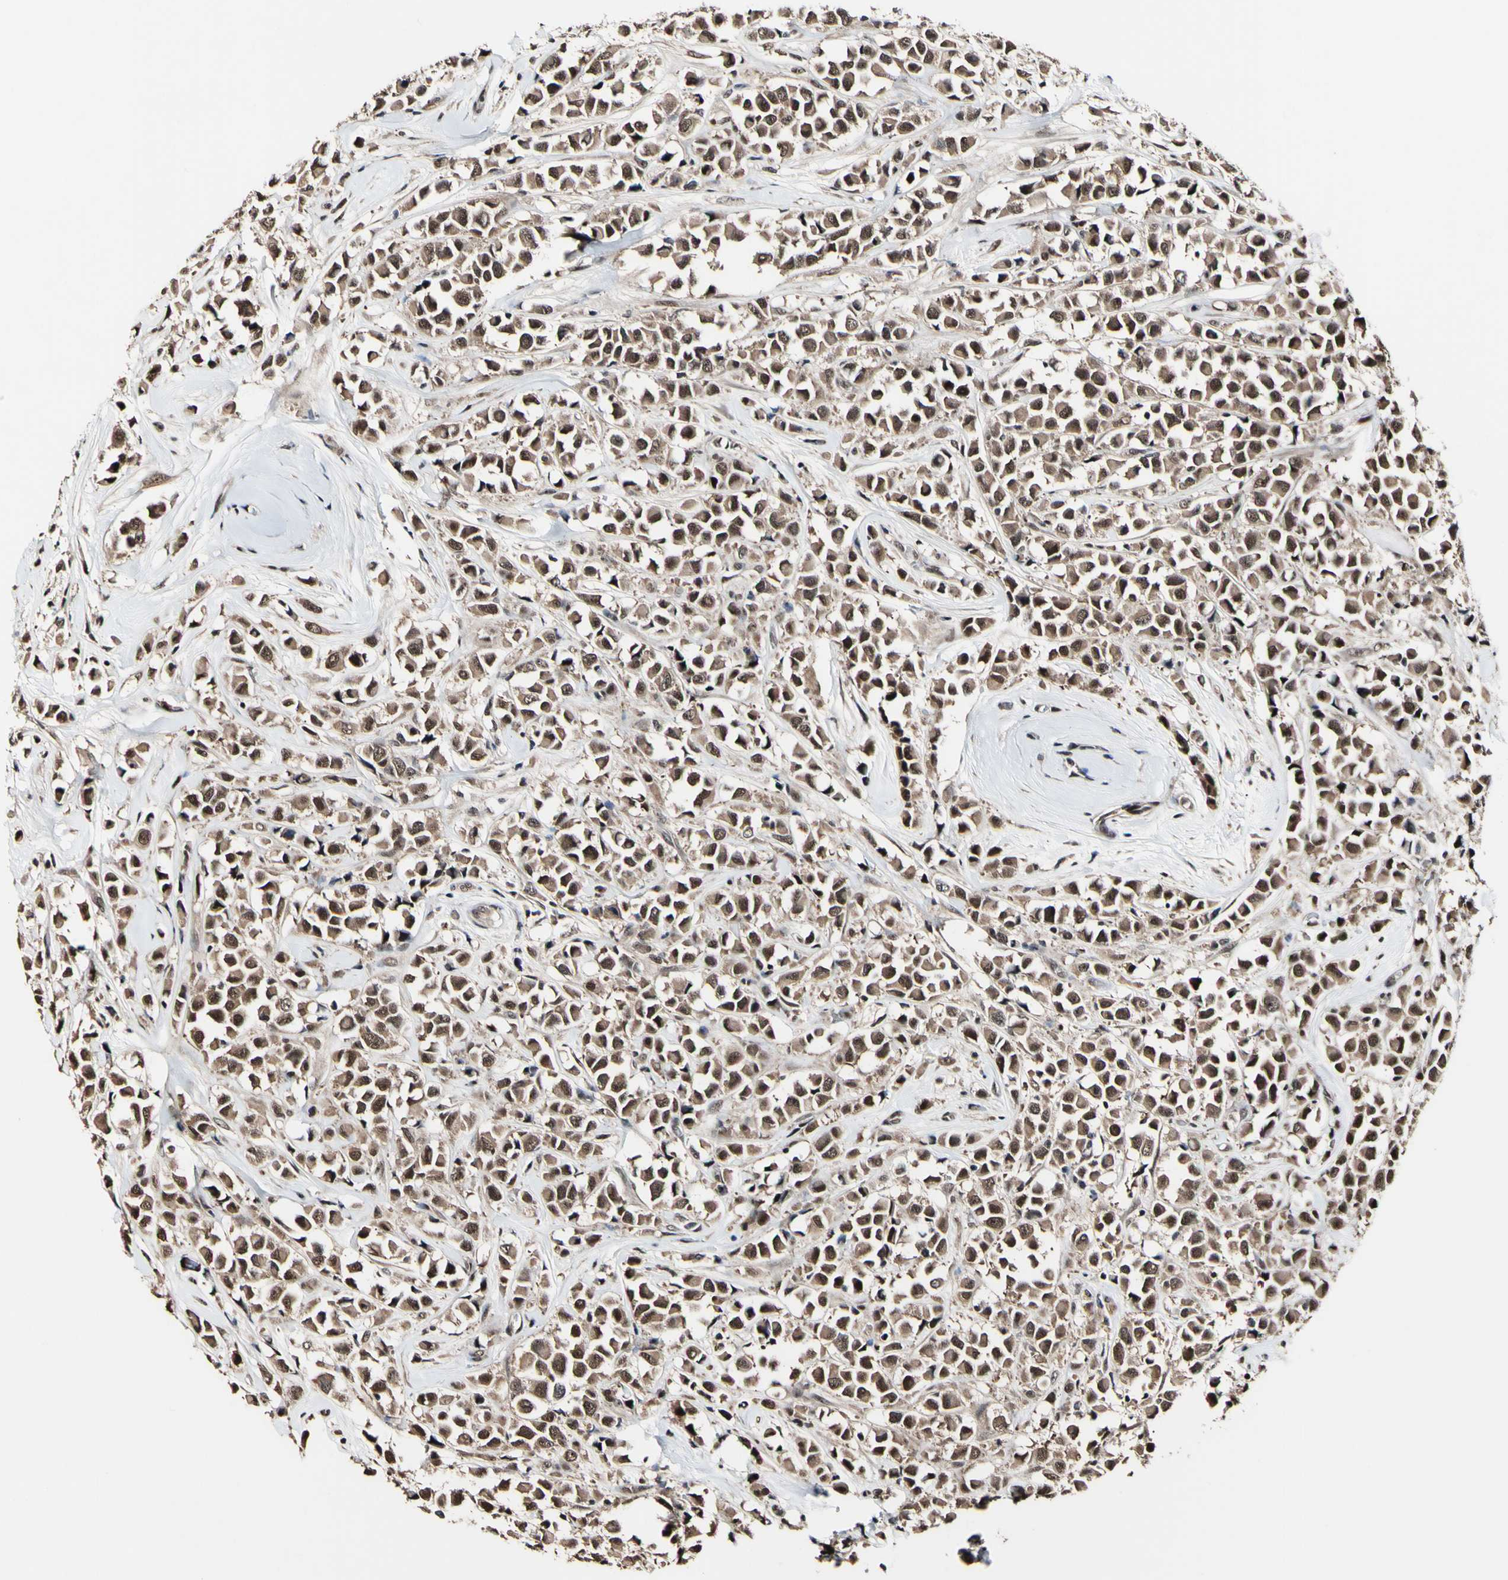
{"staining": {"intensity": "weak", "quantity": ">75%", "location": "cytoplasmic/membranous,nuclear"}, "tissue": "breast cancer", "cell_type": "Tumor cells", "image_type": "cancer", "snomed": [{"axis": "morphology", "description": "Duct carcinoma"}, {"axis": "topography", "description": "Breast"}], "caption": "Immunohistochemical staining of human breast cancer shows low levels of weak cytoplasmic/membranous and nuclear positivity in about >75% of tumor cells. (Brightfield microscopy of DAB IHC at high magnification).", "gene": "PSMD10", "patient": {"sex": "female", "age": 61}}